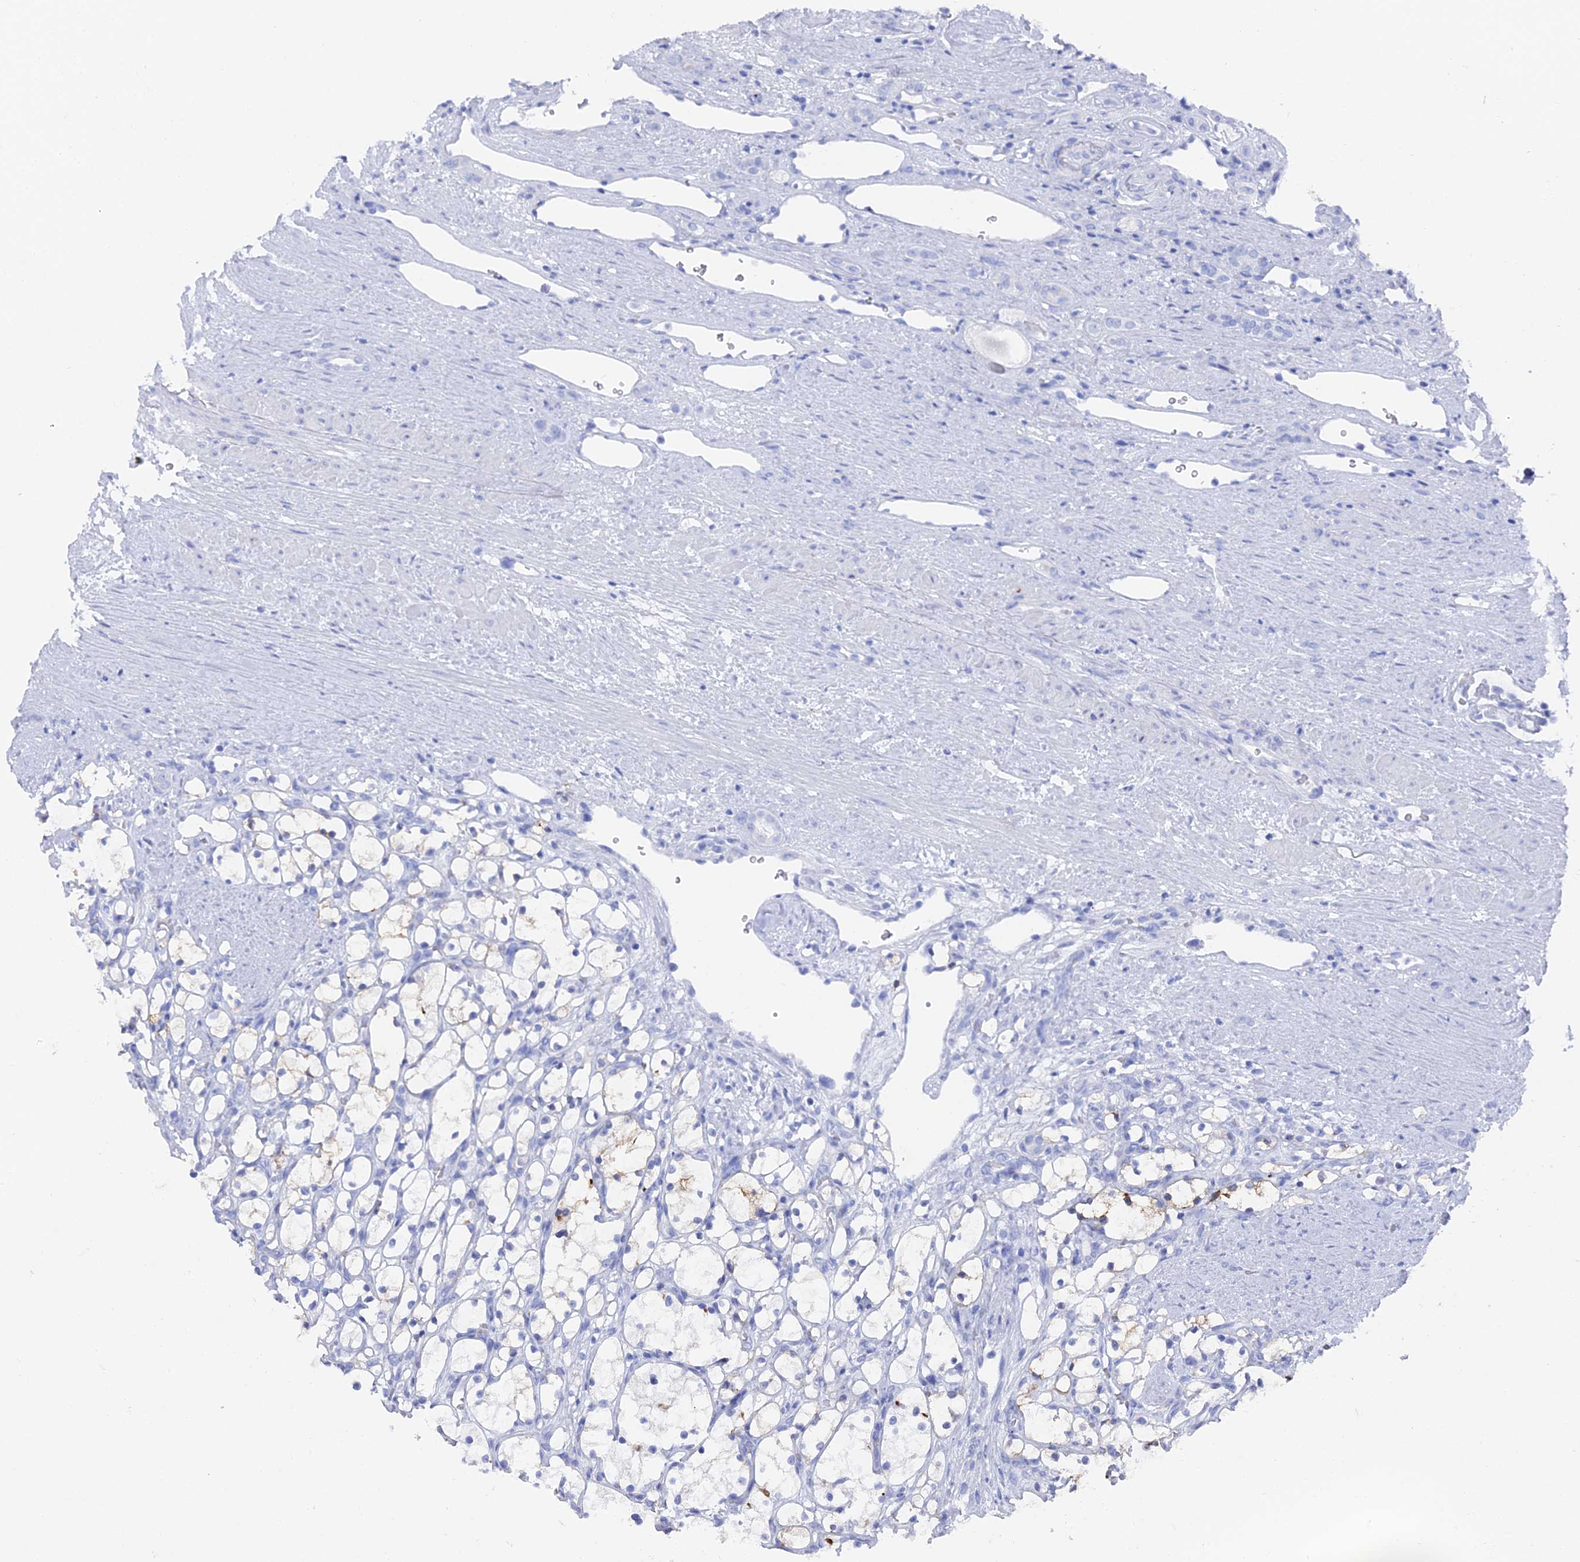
{"staining": {"intensity": "weak", "quantity": "<25%", "location": "cytoplasmic/membranous"}, "tissue": "renal cancer", "cell_type": "Tumor cells", "image_type": "cancer", "snomed": [{"axis": "morphology", "description": "Adenocarcinoma, NOS"}, {"axis": "topography", "description": "Kidney"}], "caption": "Renal adenocarcinoma was stained to show a protein in brown. There is no significant staining in tumor cells.", "gene": "ENPP3", "patient": {"sex": "female", "age": 69}}